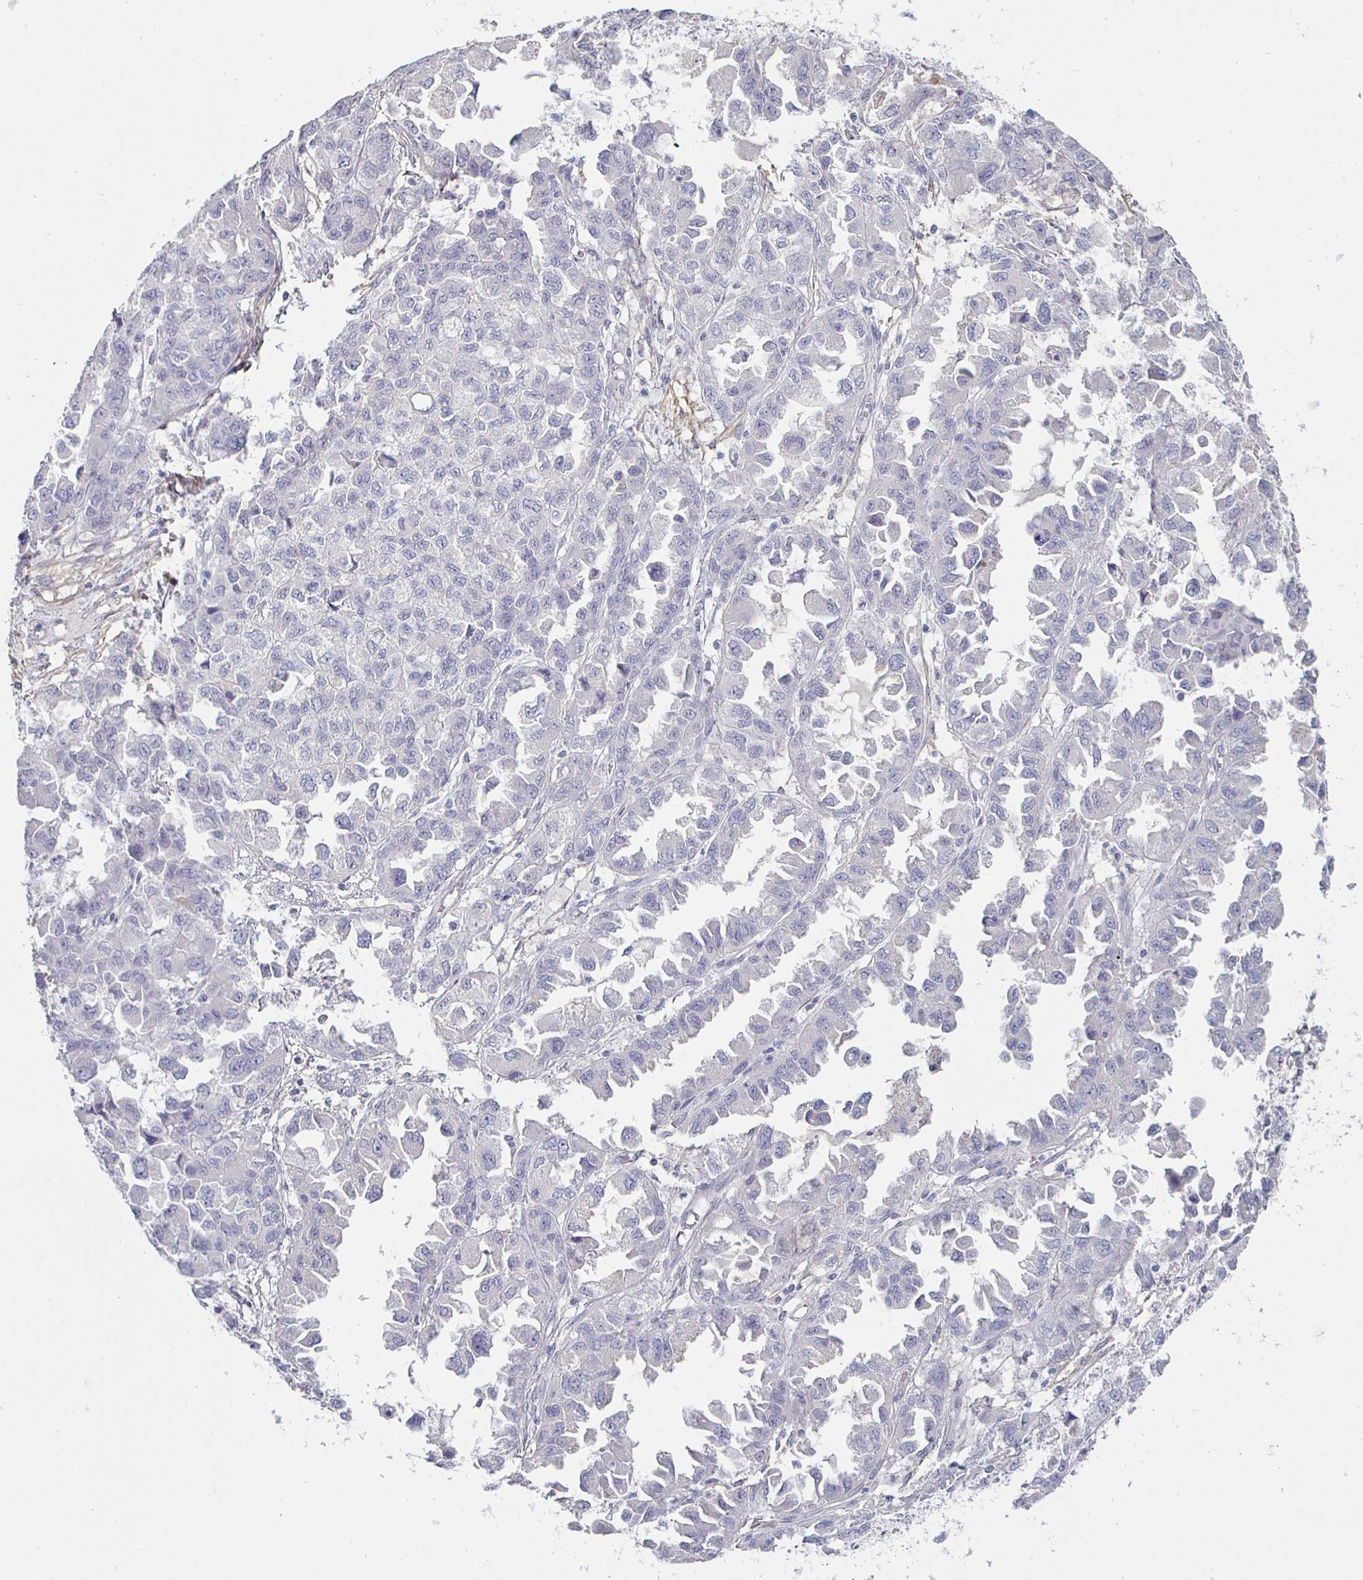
{"staining": {"intensity": "negative", "quantity": "none", "location": "none"}, "tissue": "ovarian cancer", "cell_type": "Tumor cells", "image_type": "cancer", "snomed": [{"axis": "morphology", "description": "Cystadenocarcinoma, serous, NOS"}, {"axis": "topography", "description": "Ovary"}], "caption": "This is an immunohistochemistry (IHC) micrograph of human ovarian serous cystadenocarcinoma. There is no positivity in tumor cells.", "gene": "ENPP1", "patient": {"sex": "female", "age": 84}}